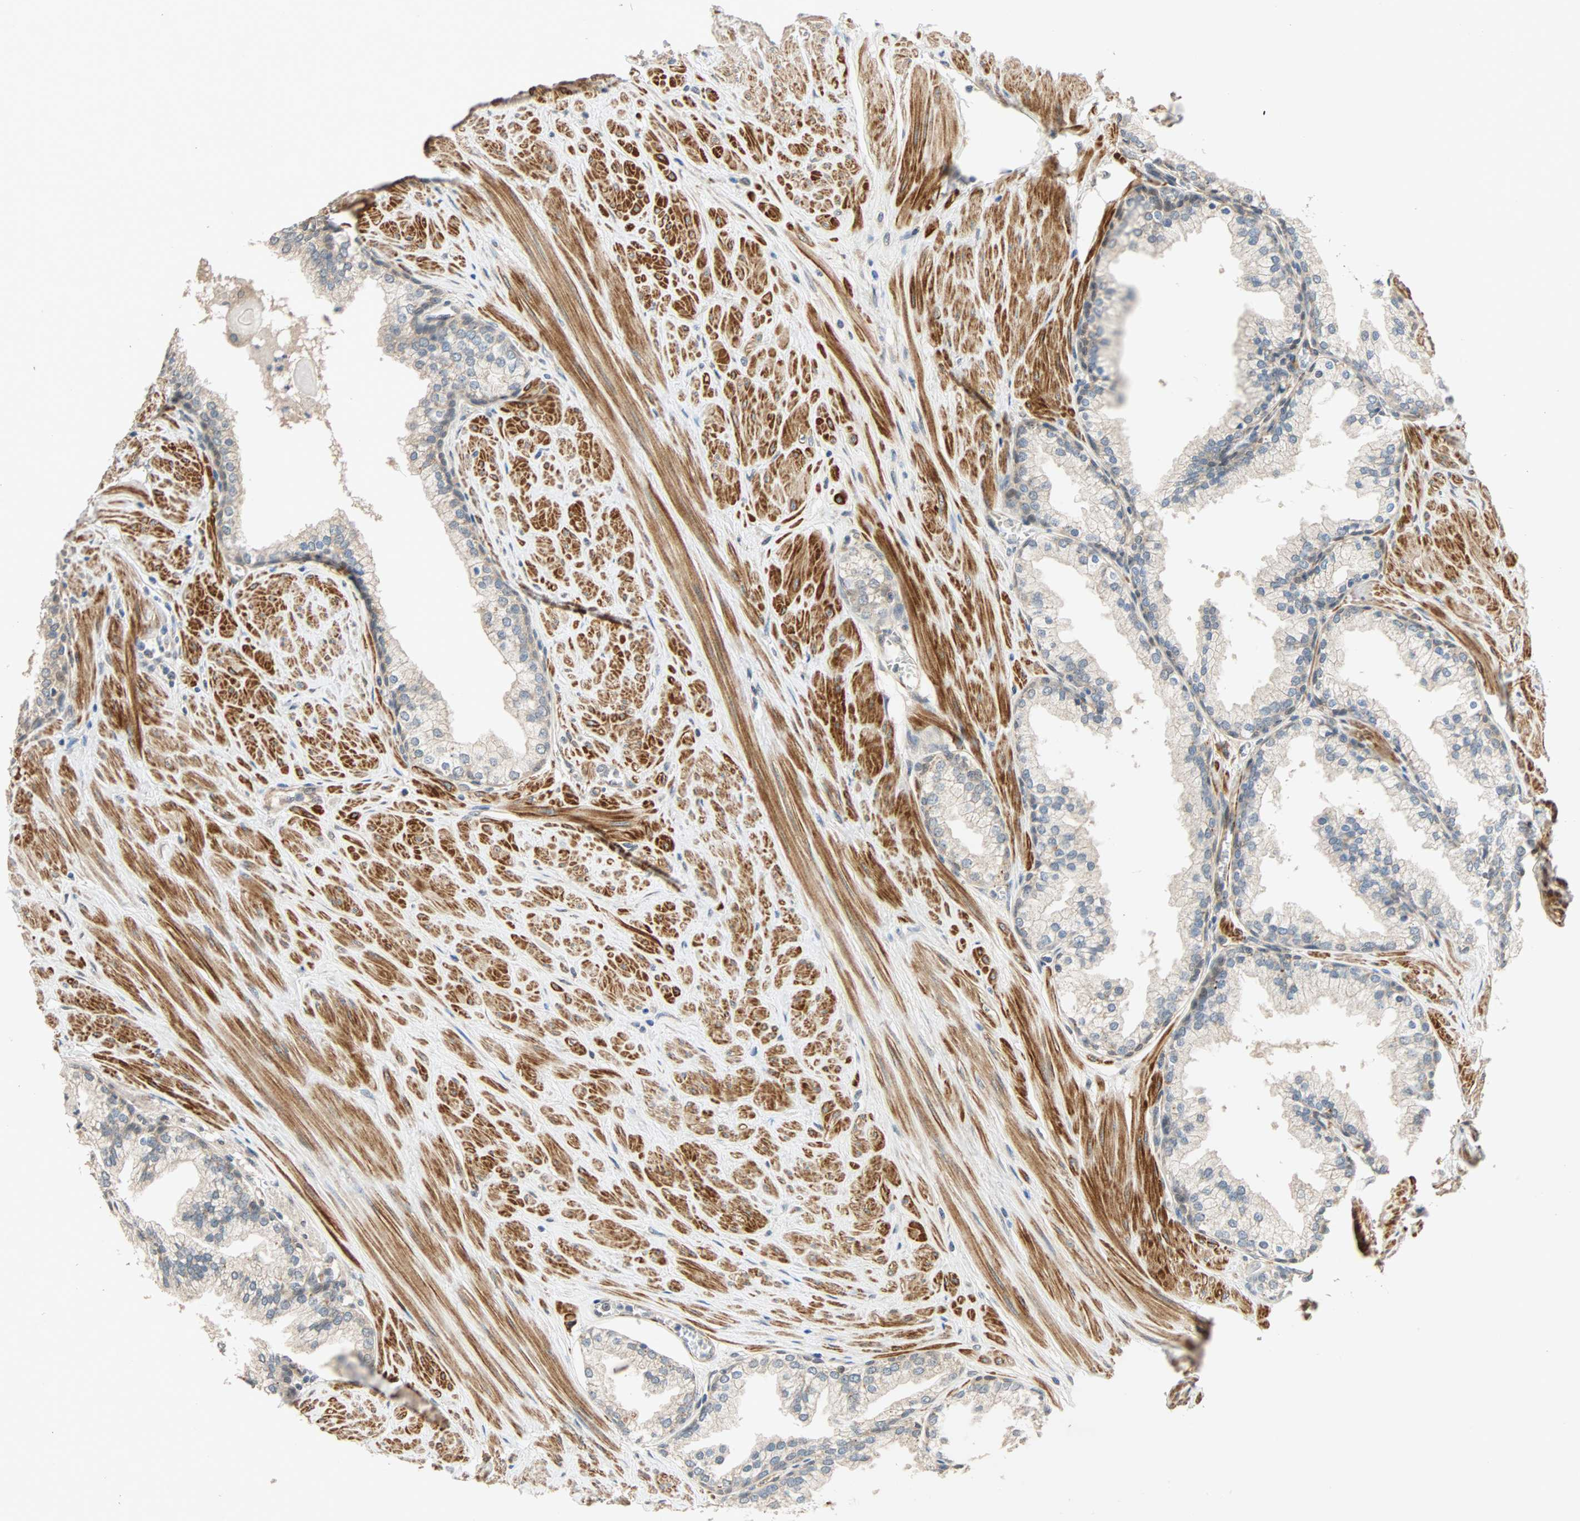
{"staining": {"intensity": "weak", "quantity": "25%-75%", "location": "cytoplasmic/membranous"}, "tissue": "prostate", "cell_type": "Glandular cells", "image_type": "normal", "snomed": [{"axis": "morphology", "description": "Normal tissue, NOS"}, {"axis": "topography", "description": "Prostate"}], "caption": "This is a histology image of immunohistochemistry (IHC) staining of normal prostate, which shows weak positivity in the cytoplasmic/membranous of glandular cells.", "gene": "QSER1", "patient": {"sex": "male", "age": 51}}